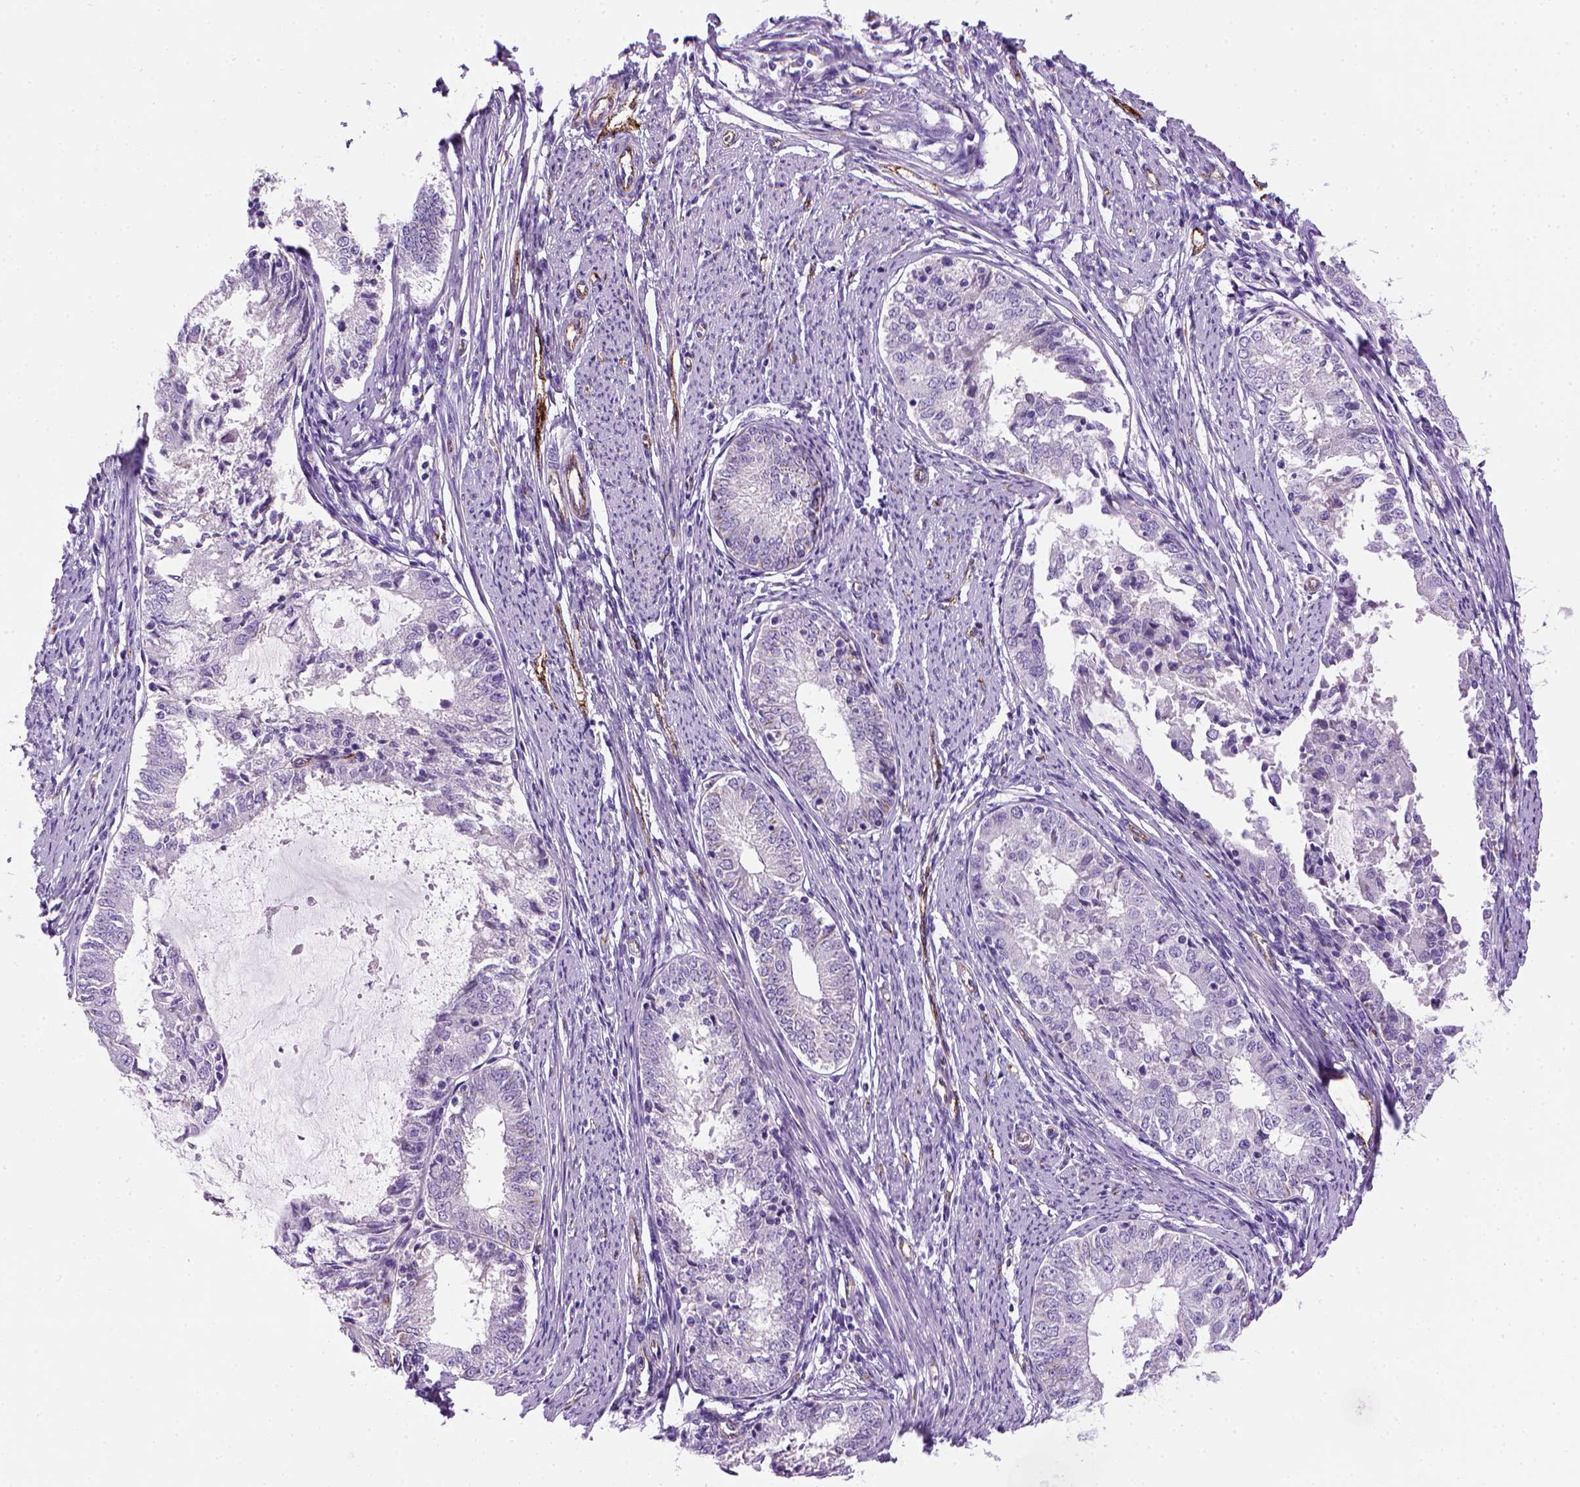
{"staining": {"intensity": "negative", "quantity": "none", "location": "none"}, "tissue": "endometrial cancer", "cell_type": "Tumor cells", "image_type": "cancer", "snomed": [{"axis": "morphology", "description": "Adenocarcinoma, NOS"}, {"axis": "topography", "description": "Endometrium"}], "caption": "This histopathology image is of endometrial adenocarcinoma stained with IHC to label a protein in brown with the nuclei are counter-stained blue. There is no positivity in tumor cells.", "gene": "VWF", "patient": {"sex": "female", "age": 57}}